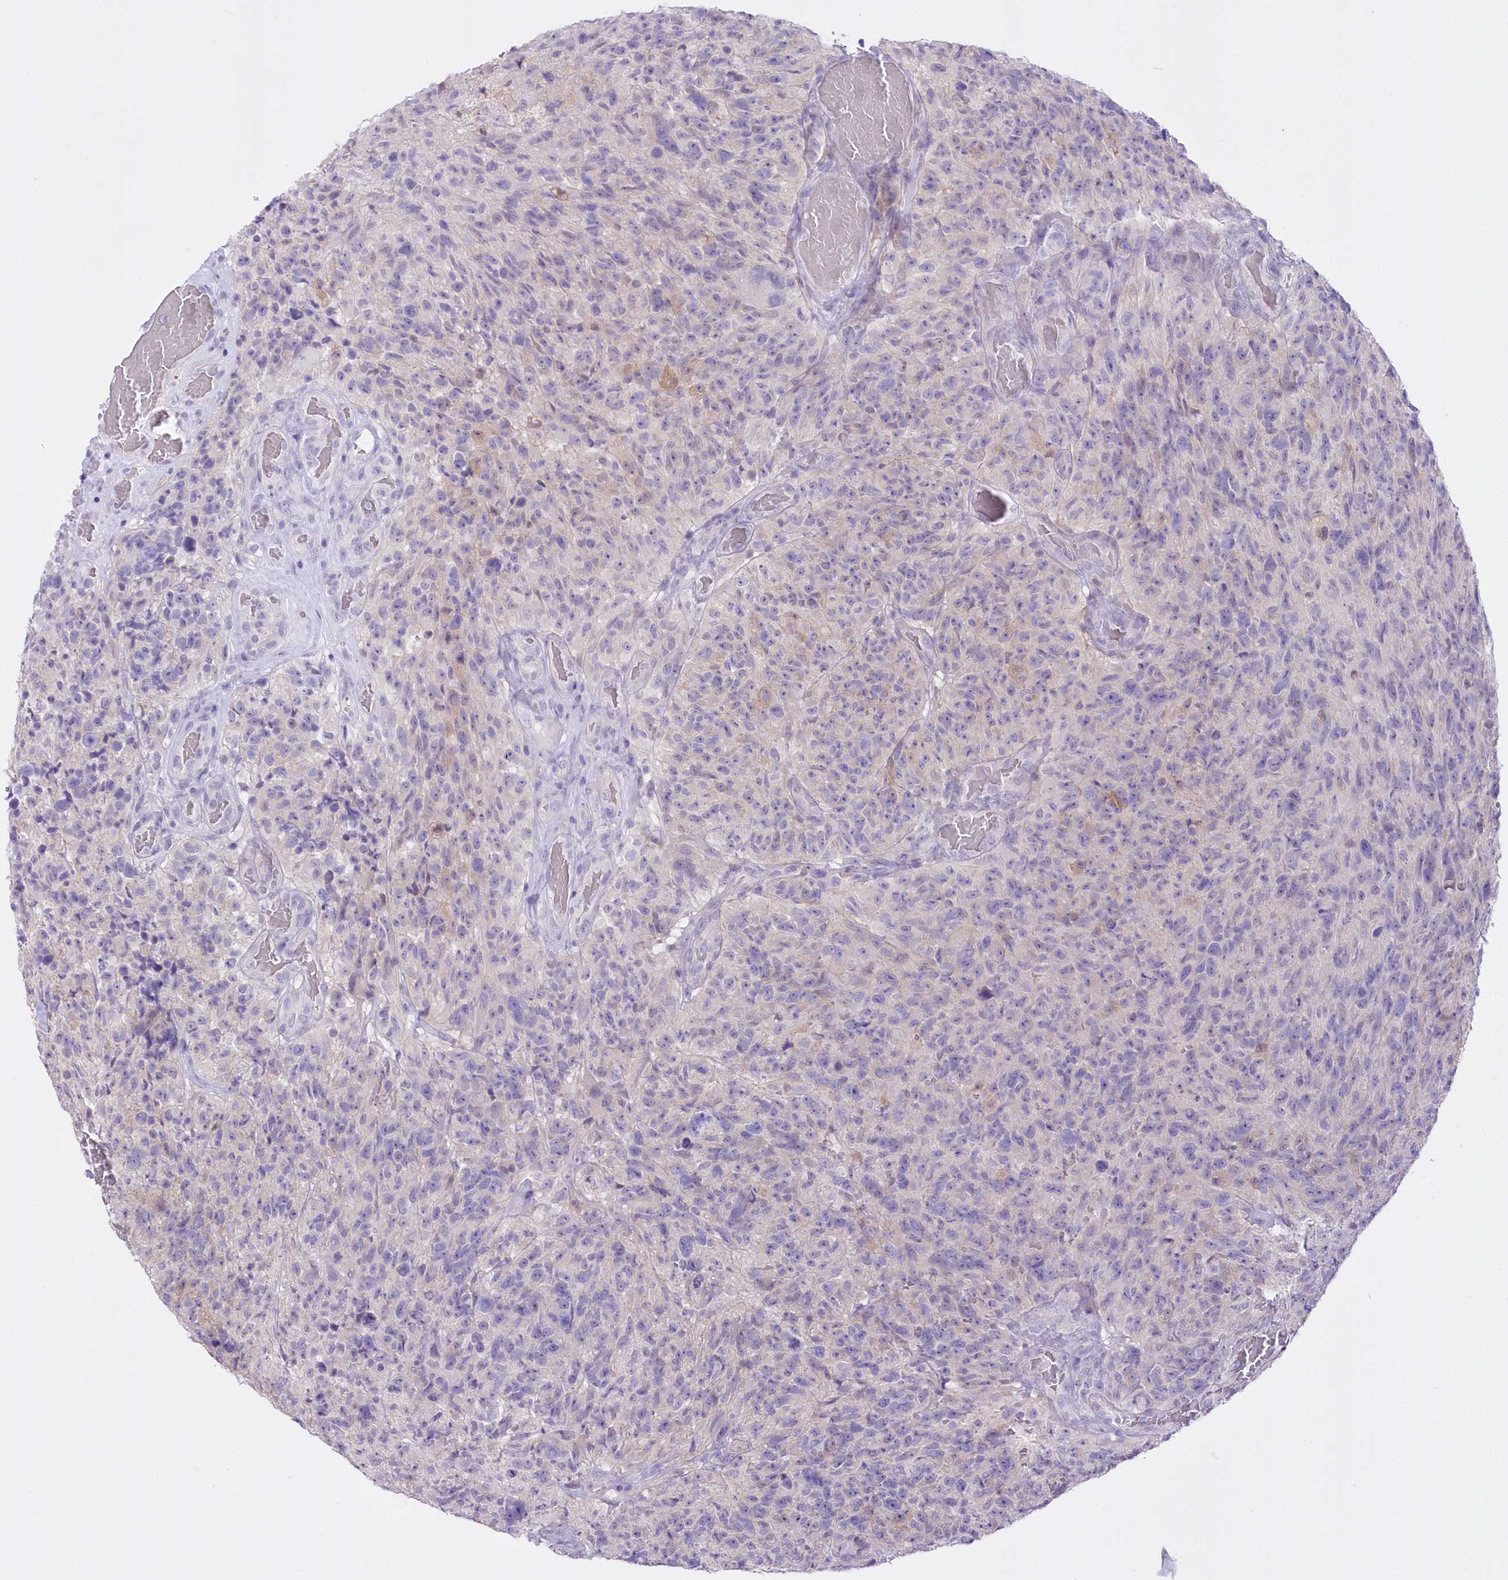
{"staining": {"intensity": "negative", "quantity": "none", "location": "none"}, "tissue": "glioma", "cell_type": "Tumor cells", "image_type": "cancer", "snomed": [{"axis": "morphology", "description": "Glioma, malignant, High grade"}, {"axis": "topography", "description": "Brain"}], "caption": "Immunohistochemistry of human glioma demonstrates no staining in tumor cells.", "gene": "UBA6", "patient": {"sex": "male", "age": 69}}